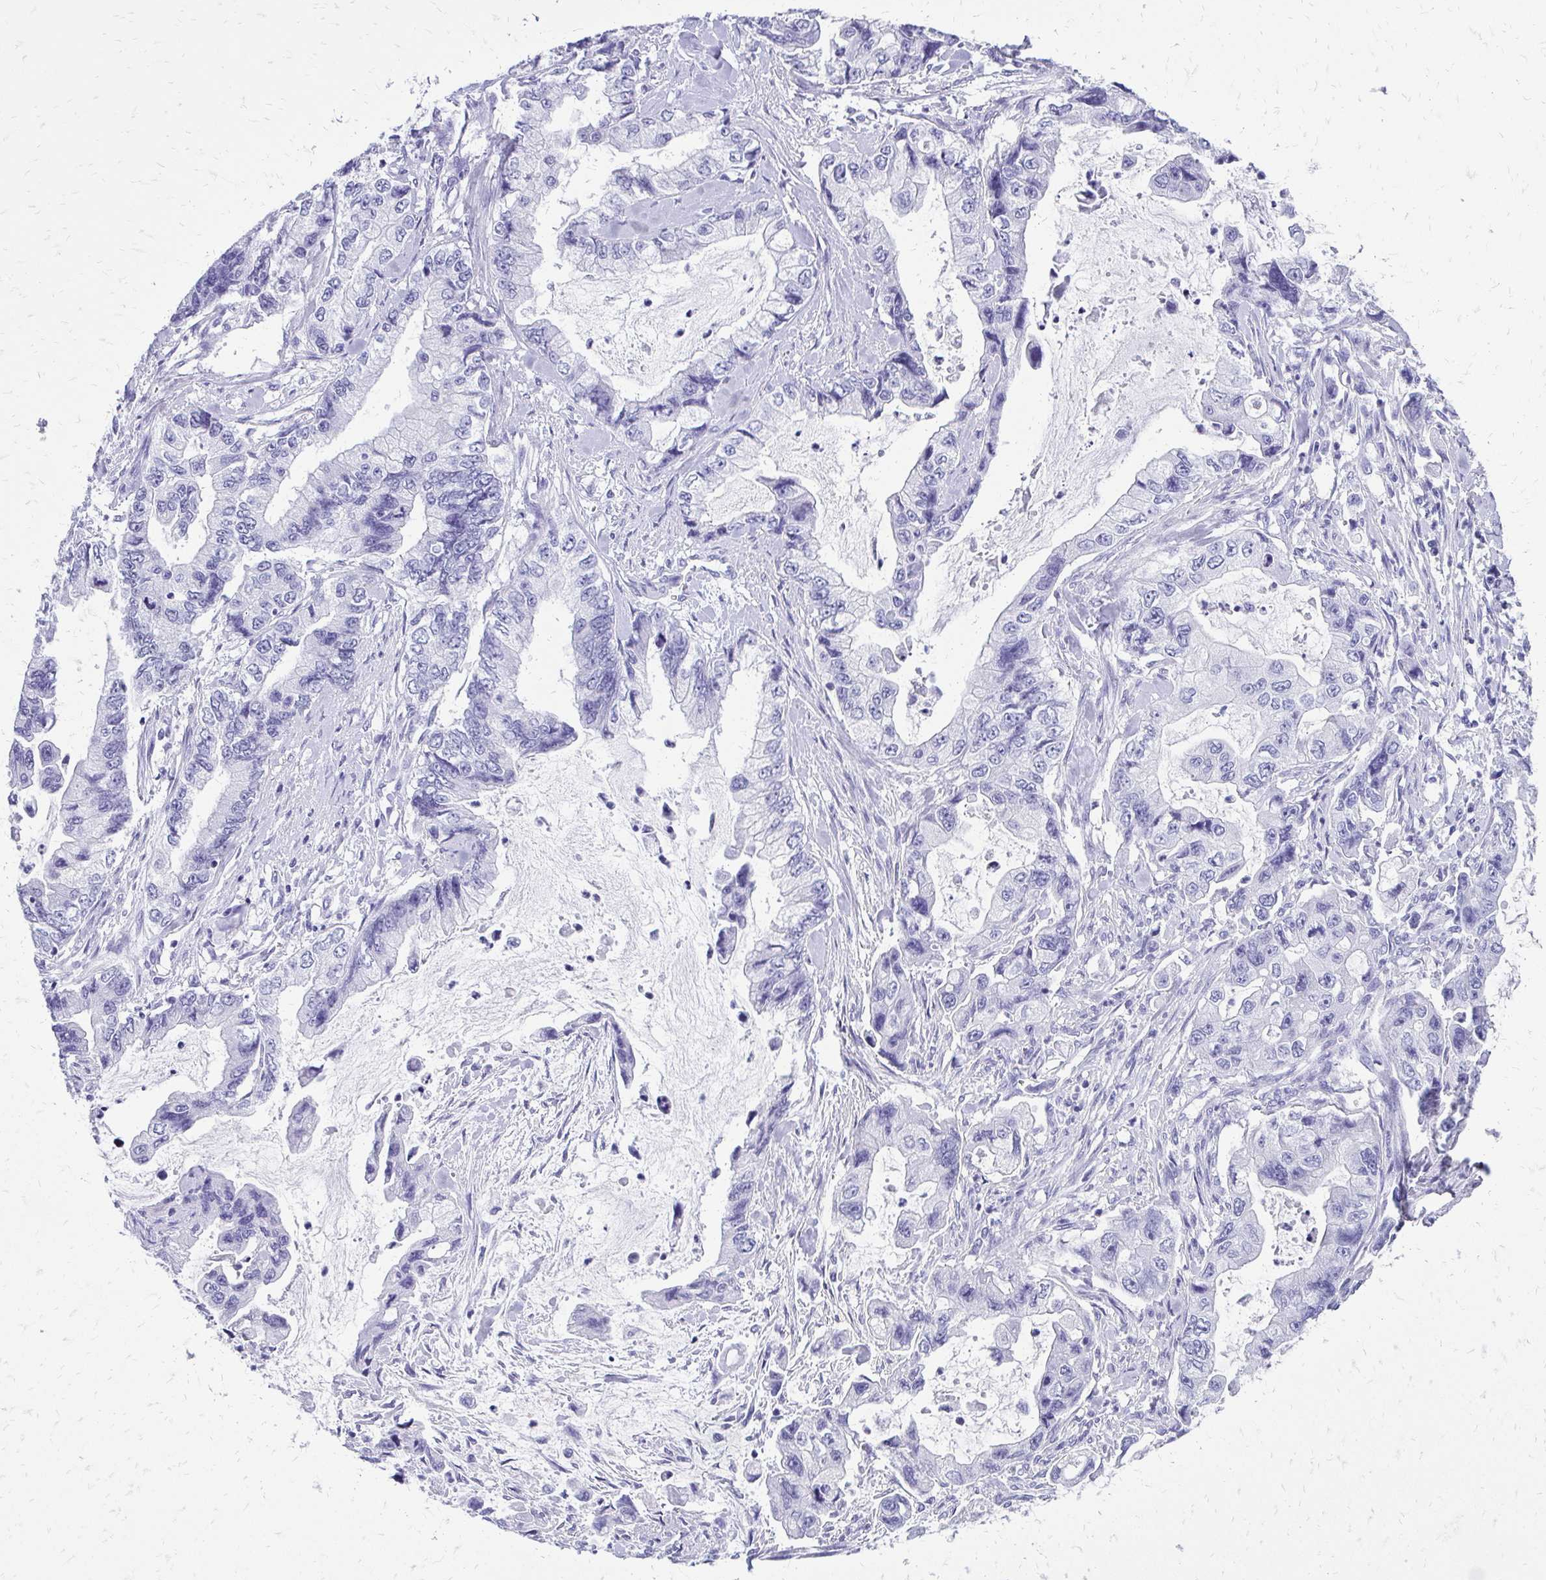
{"staining": {"intensity": "negative", "quantity": "none", "location": "none"}, "tissue": "stomach cancer", "cell_type": "Tumor cells", "image_type": "cancer", "snomed": [{"axis": "morphology", "description": "Adenocarcinoma, NOS"}, {"axis": "topography", "description": "Pancreas"}, {"axis": "topography", "description": "Stomach, upper"}, {"axis": "topography", "description": "Stomach"}], "caption": "This is a histopathology image of IHC staining of stomach adenocarcinoma, which shows no expression in tumor cells.", "gene": "SLC32A1", "patient": {"sex": "male", "age": 77}}